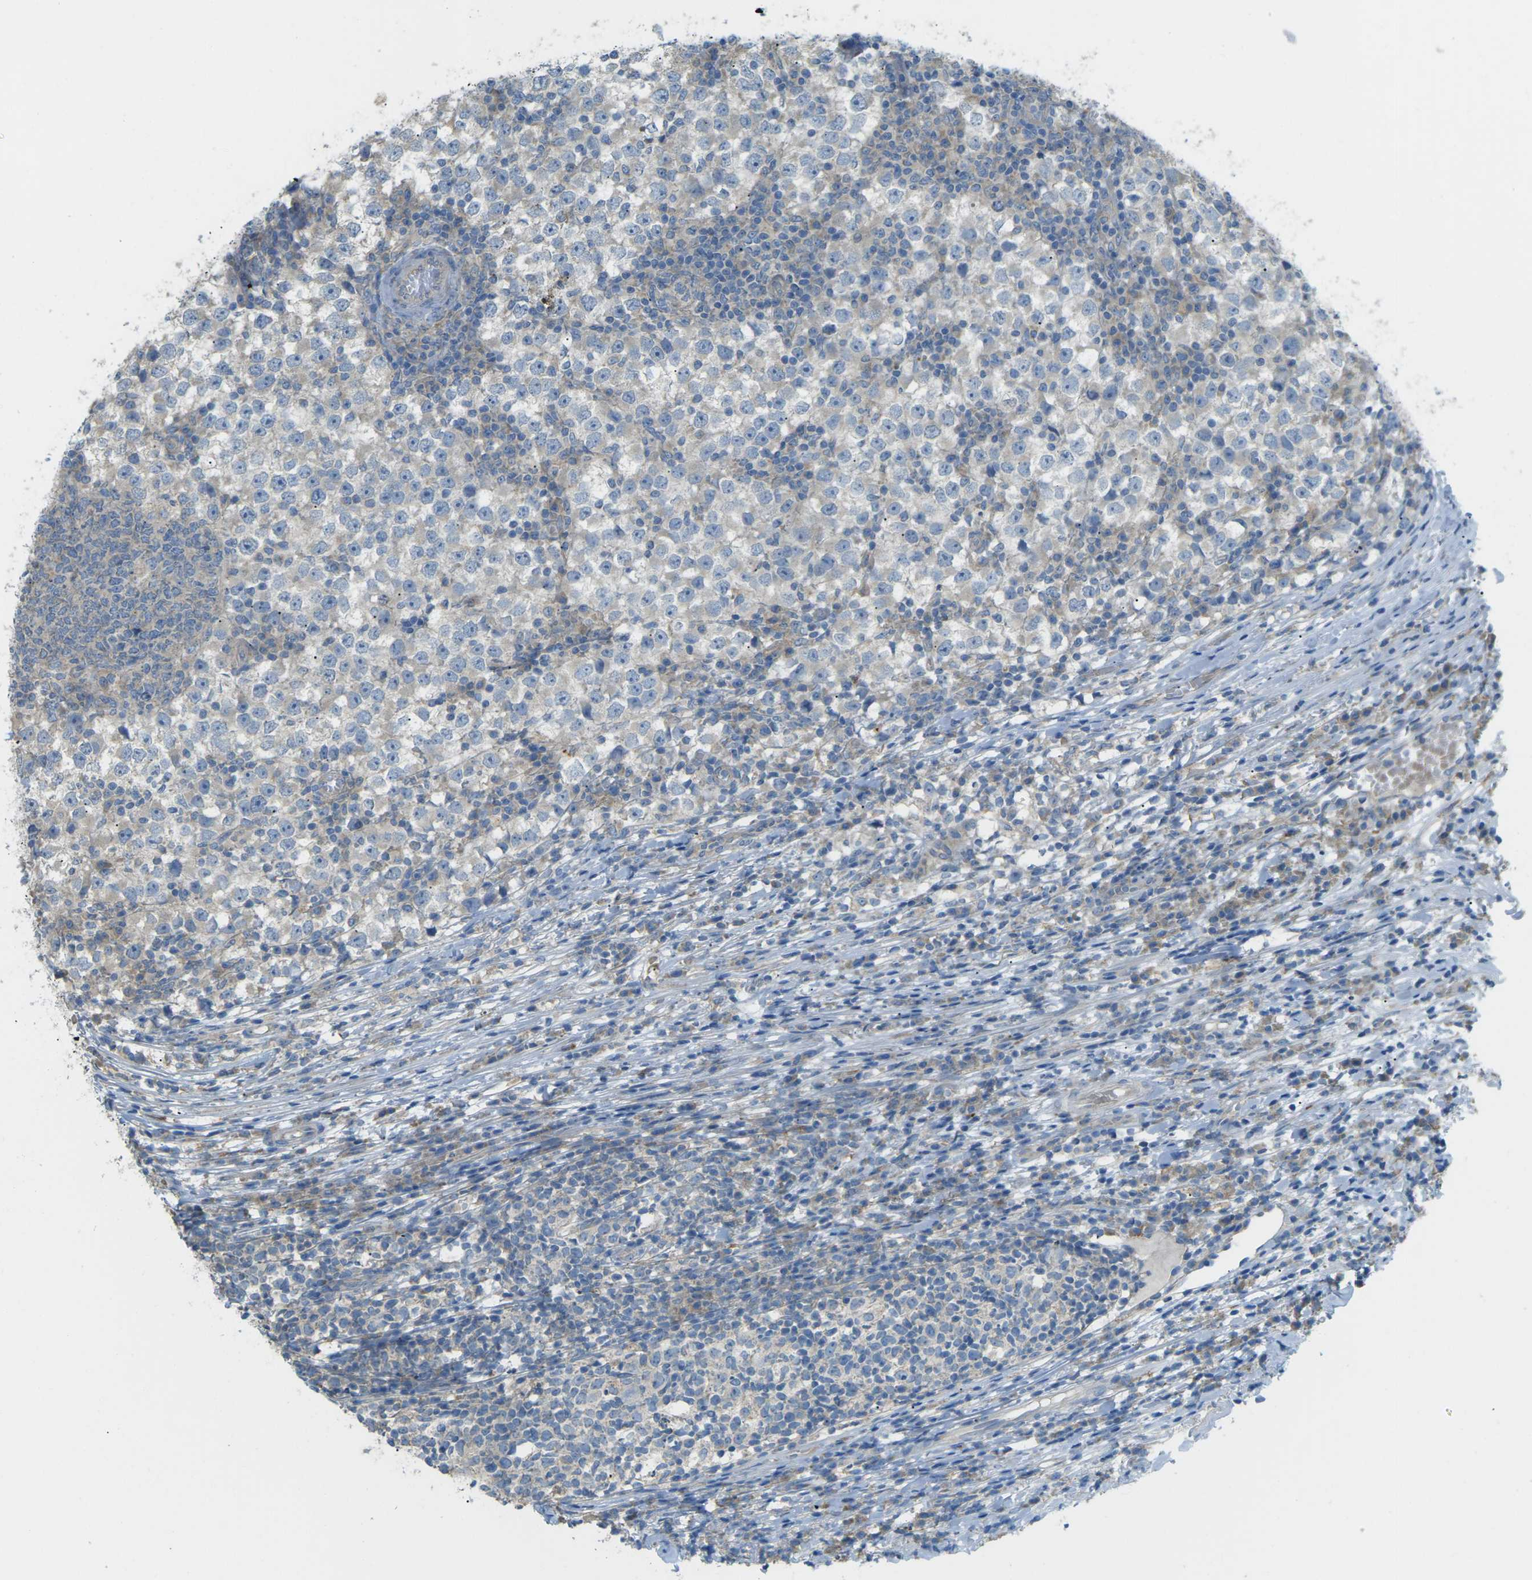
{"staining": {"intensity": "negative", "quantity": "none", "location": "none"}, "tissue": "testis cancer", "cell_type": "Tumor cells", "image_type": "cancer", "snomed": [{"axis": "morphology", "description": "Seminoma, NOS"}, {"axis": "topography", "description": "Testis"}], "caption": "DAB (3,3'-diaminobenzidine) immunohistochemical staining of human seminoma (testis) displays no significant expression in tumor cells. The staining is performed using DAB (3,3'-diaminobenzidine) brown chromogen with nuclei counter-stained in using hematoxylin.", "gene": "MYLK4", "patient": {"sex": "male", "age": 65}}